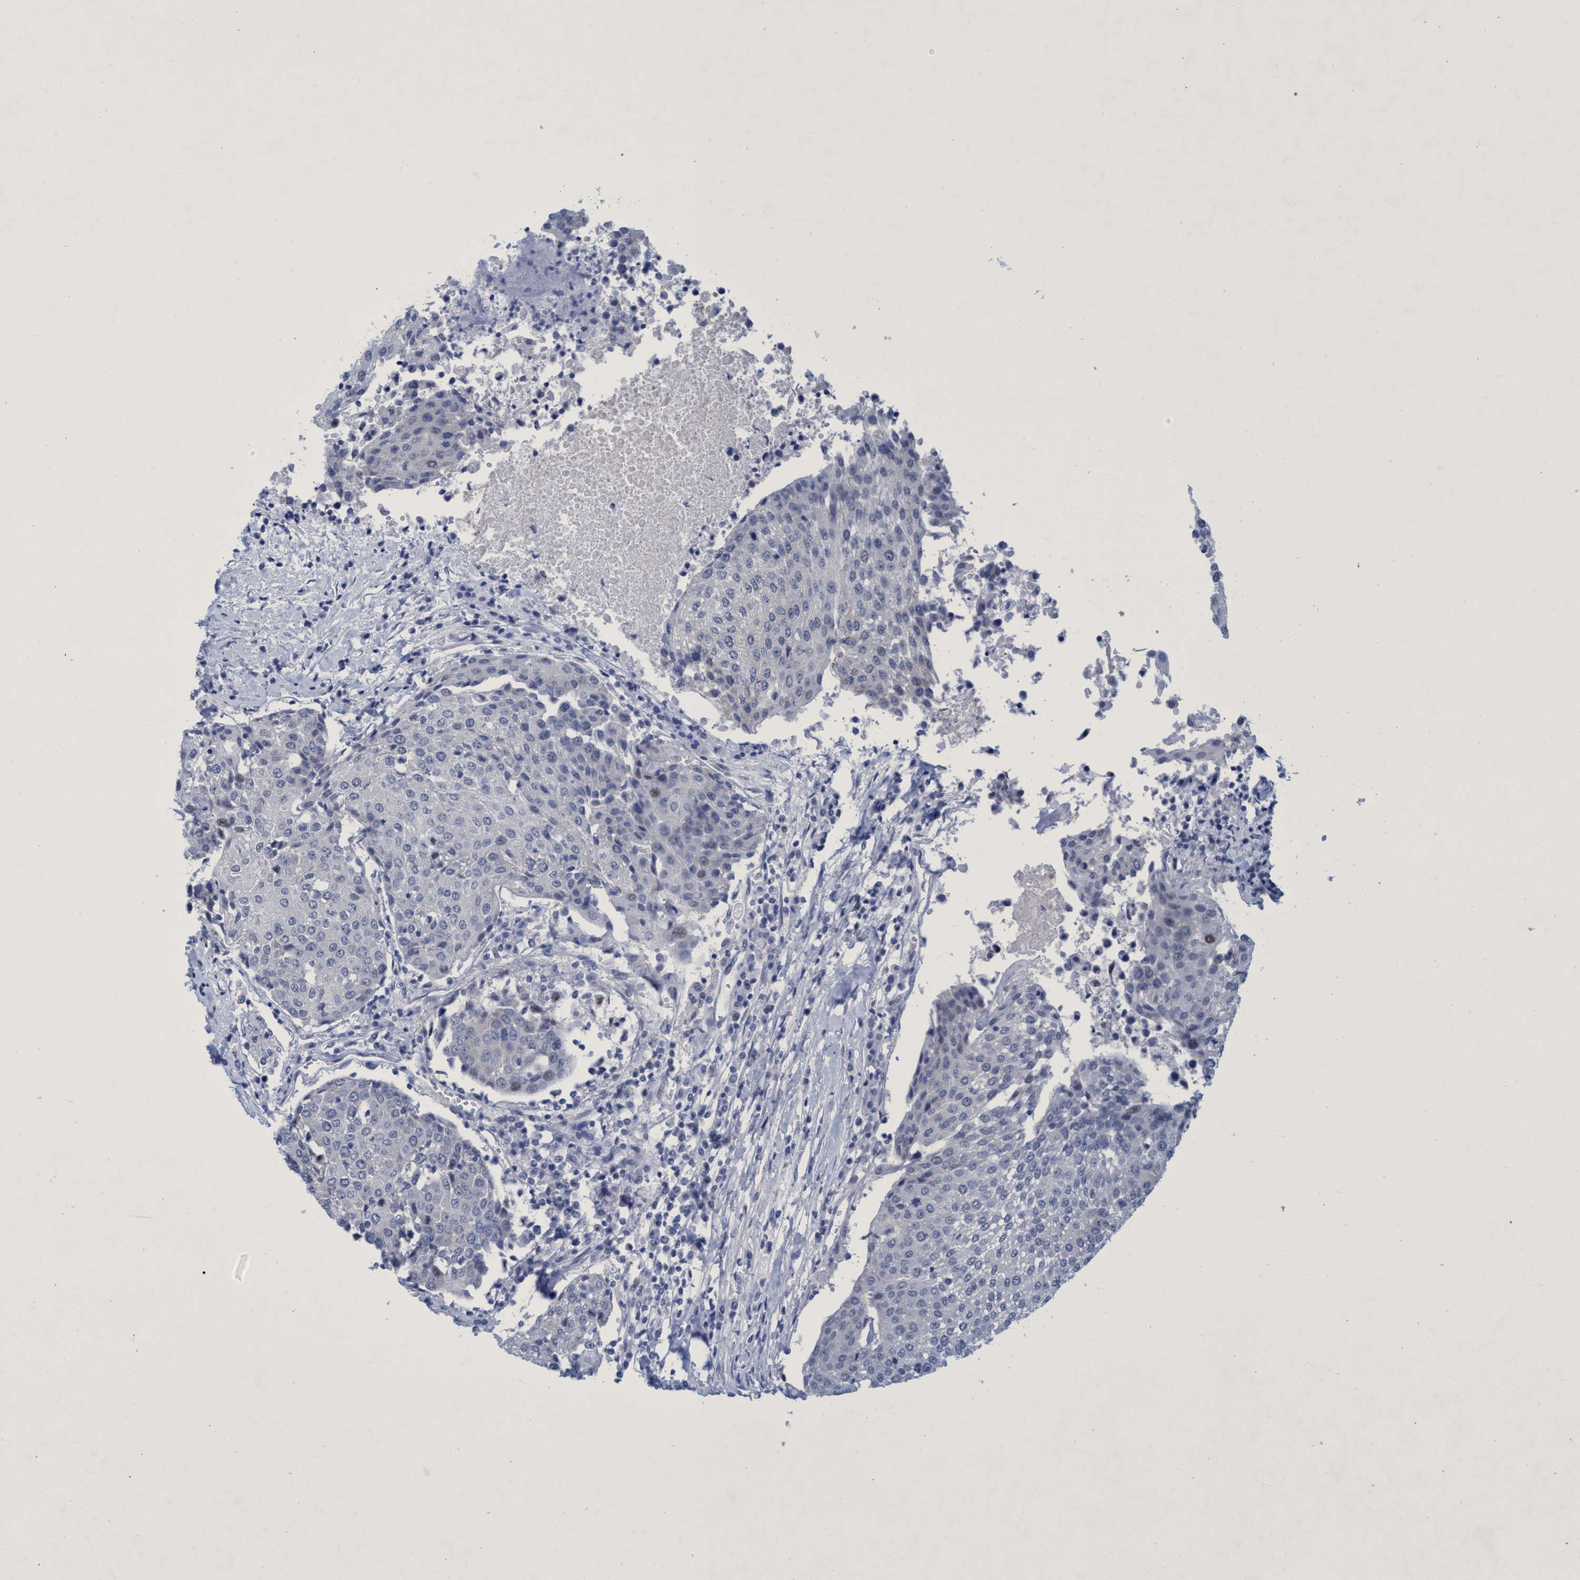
{"staining": {"intensity": "negative", "quantity": "none", "location": "none"}, "tissue": "urothelial cancer", "cell_type": "Tumor cells", "image_type": "cancer", "snomed": [{"axis": "morphology", "description": "Urothelial carcinoma, High grade"}, {"axis": "topography", "description": "Urinary bladder"}], "caption": "The image demonstrates no staining of tumor cells in high-grade urothelial carcinoma. (DAB (3,3'-diaminobenzidine) immunohistochemistry (IHC) with hematoxylin counter stain).", "gene": "R3HCC1", "patient": {"sex": "female", "age": 85}}